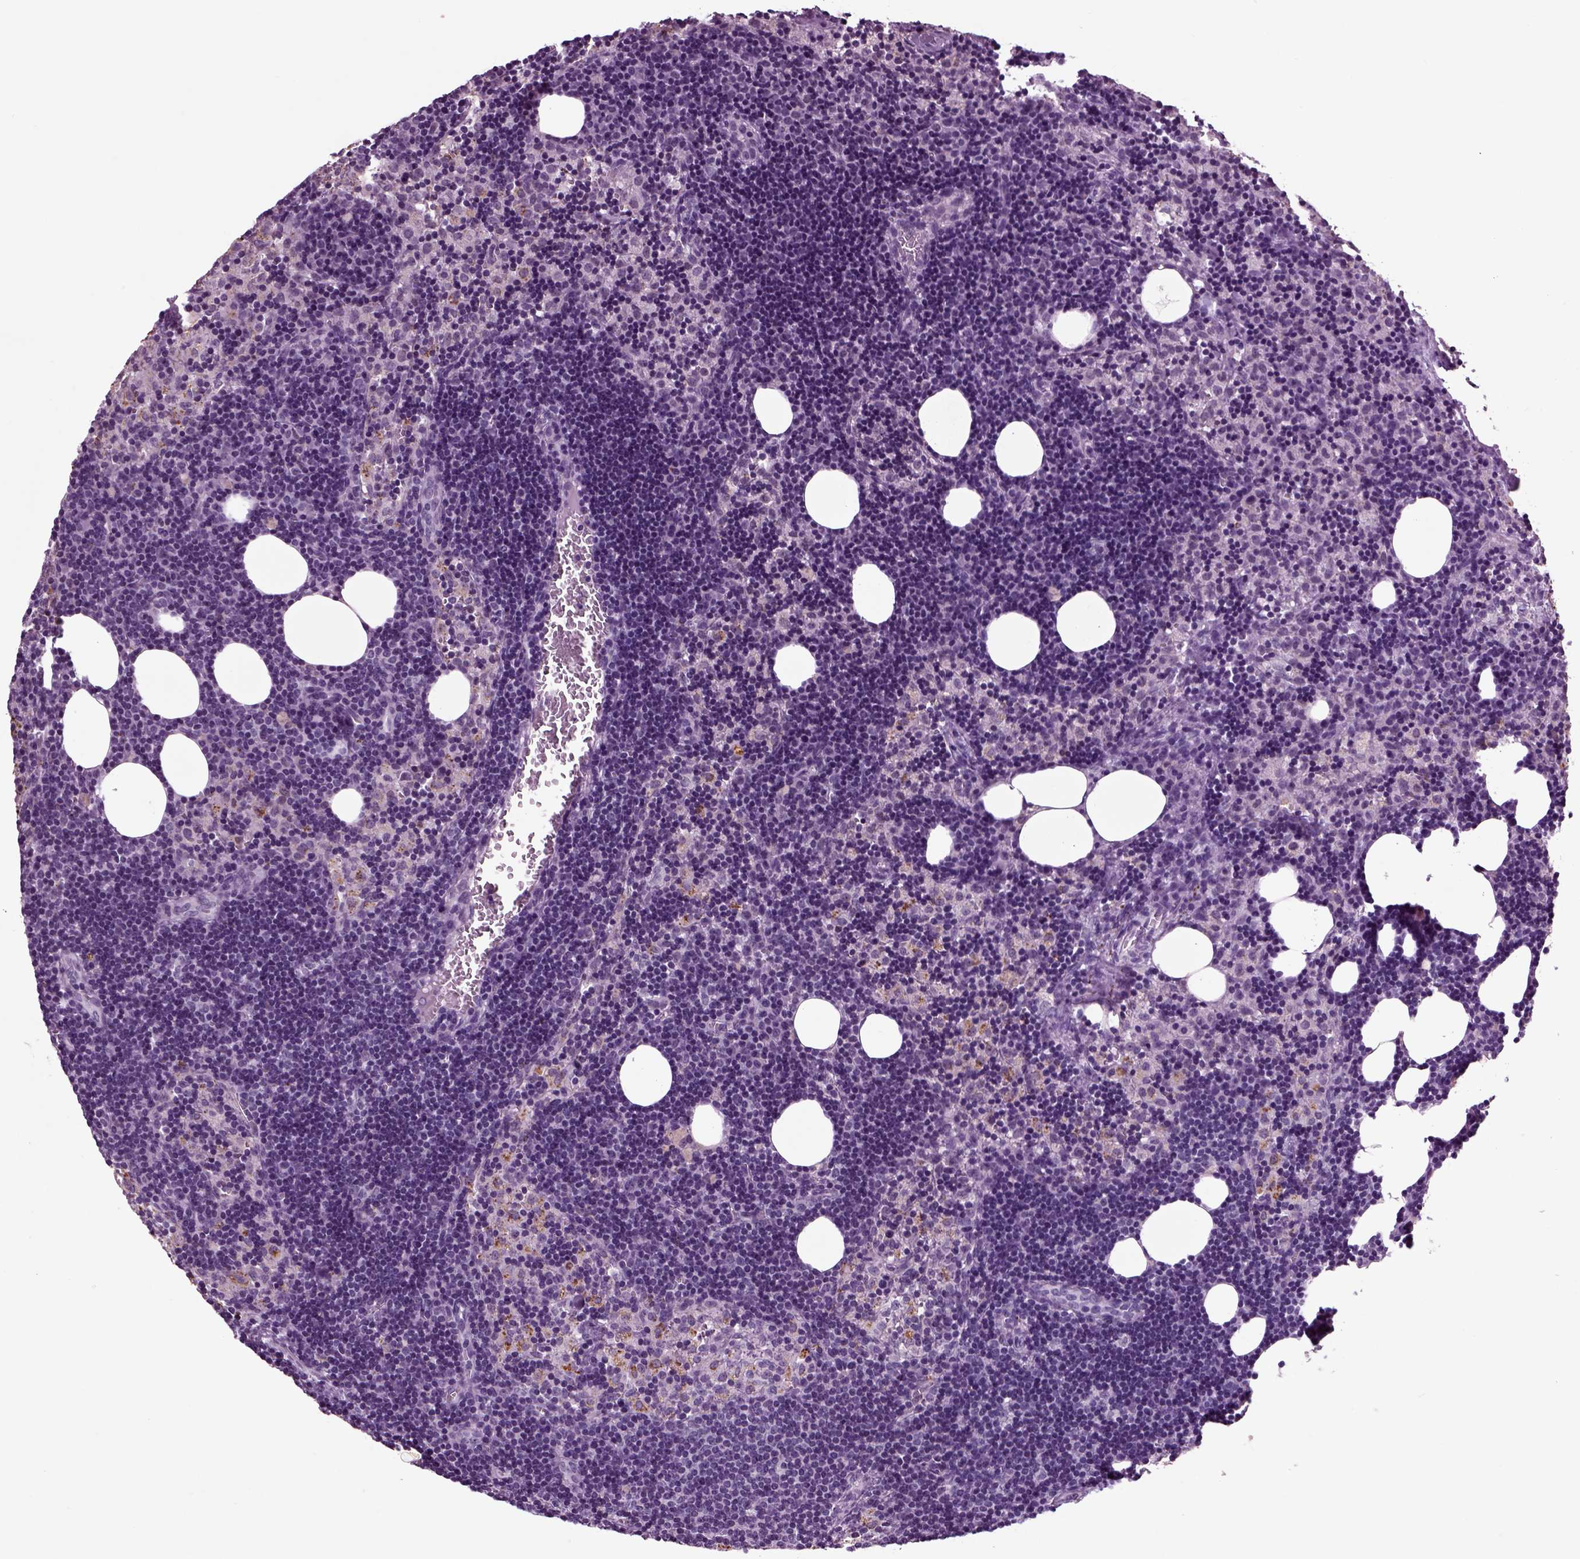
{"staining": {"intensity": "negative", "quantity": "none", "location": "none"}, "tissue": "lymph node", "cell_type": "Germinal center cells", "image_type": "normal", "snomed": [{"axis": "morphology", "description": "Normal tissue, NOS"}, {"axis": "topography", "description": "Lymph node"}], "caption": "DAB (3,3'-diaminobenzidine) immunohistochemical staining of benign human lymph node exhibits no significant positivity in germinal center cells.", "gene": "CHGB", "patient": {"sex": "female", "age": 52}}